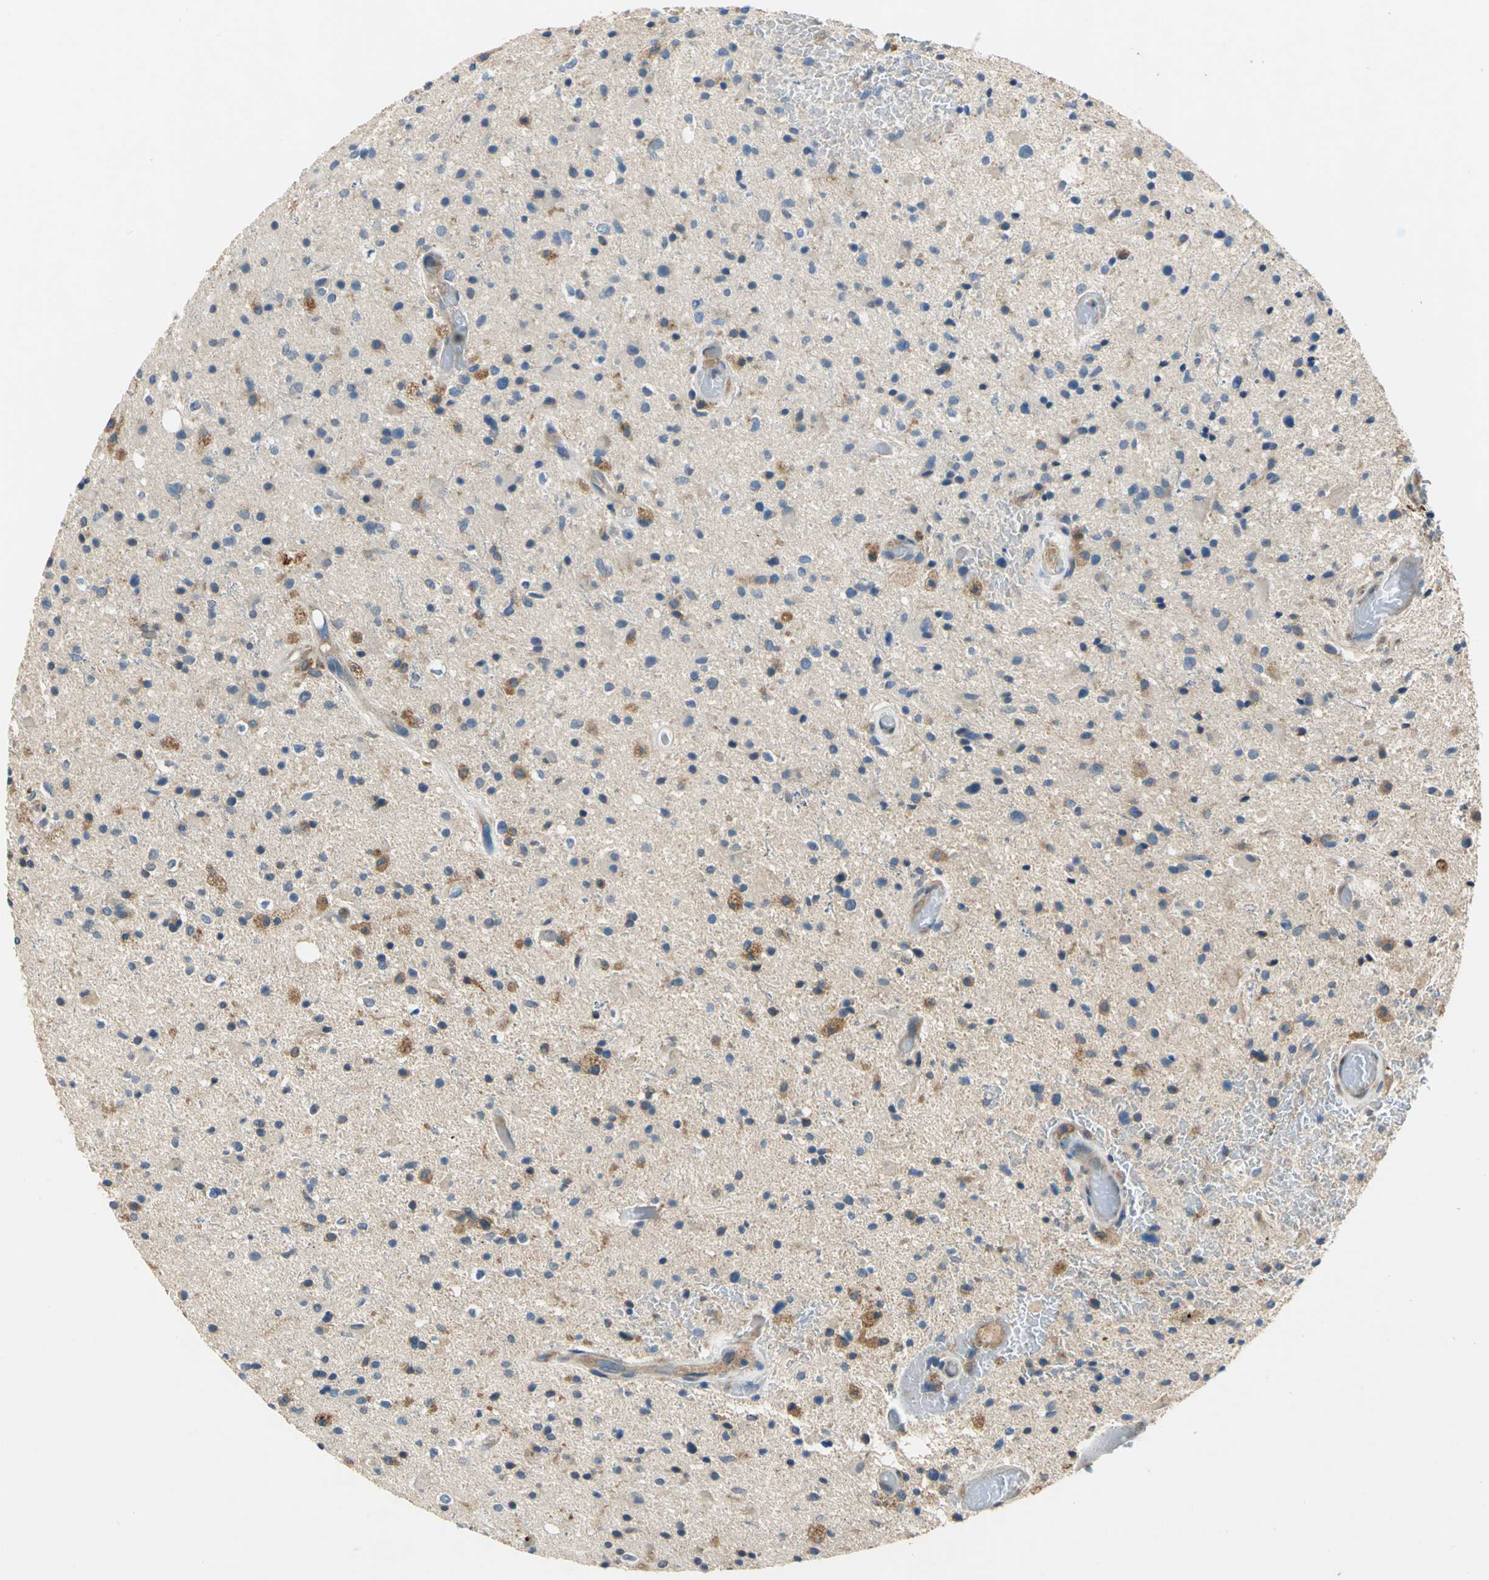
{"staining": {"intensity": "moderate", "quantity": "<25%", "location": "cytoplasmic/membranous"}, "tissue": "glioma", "cell_type": "Tumor cells", "image_type": "cancer", "snomed": [{"axis": "morphology", "description": "Glioma, malignant, High grade"}, {"axis": "topography", "description": "Brain"}], "caption": "Glioma stained for a protein (brown) shows moderate cytoplasmic/membranous positive expression in approximately <25% of tumor cells.", "gene": "DDX3Y", "patient": {"sex": "male", "age": 33}}